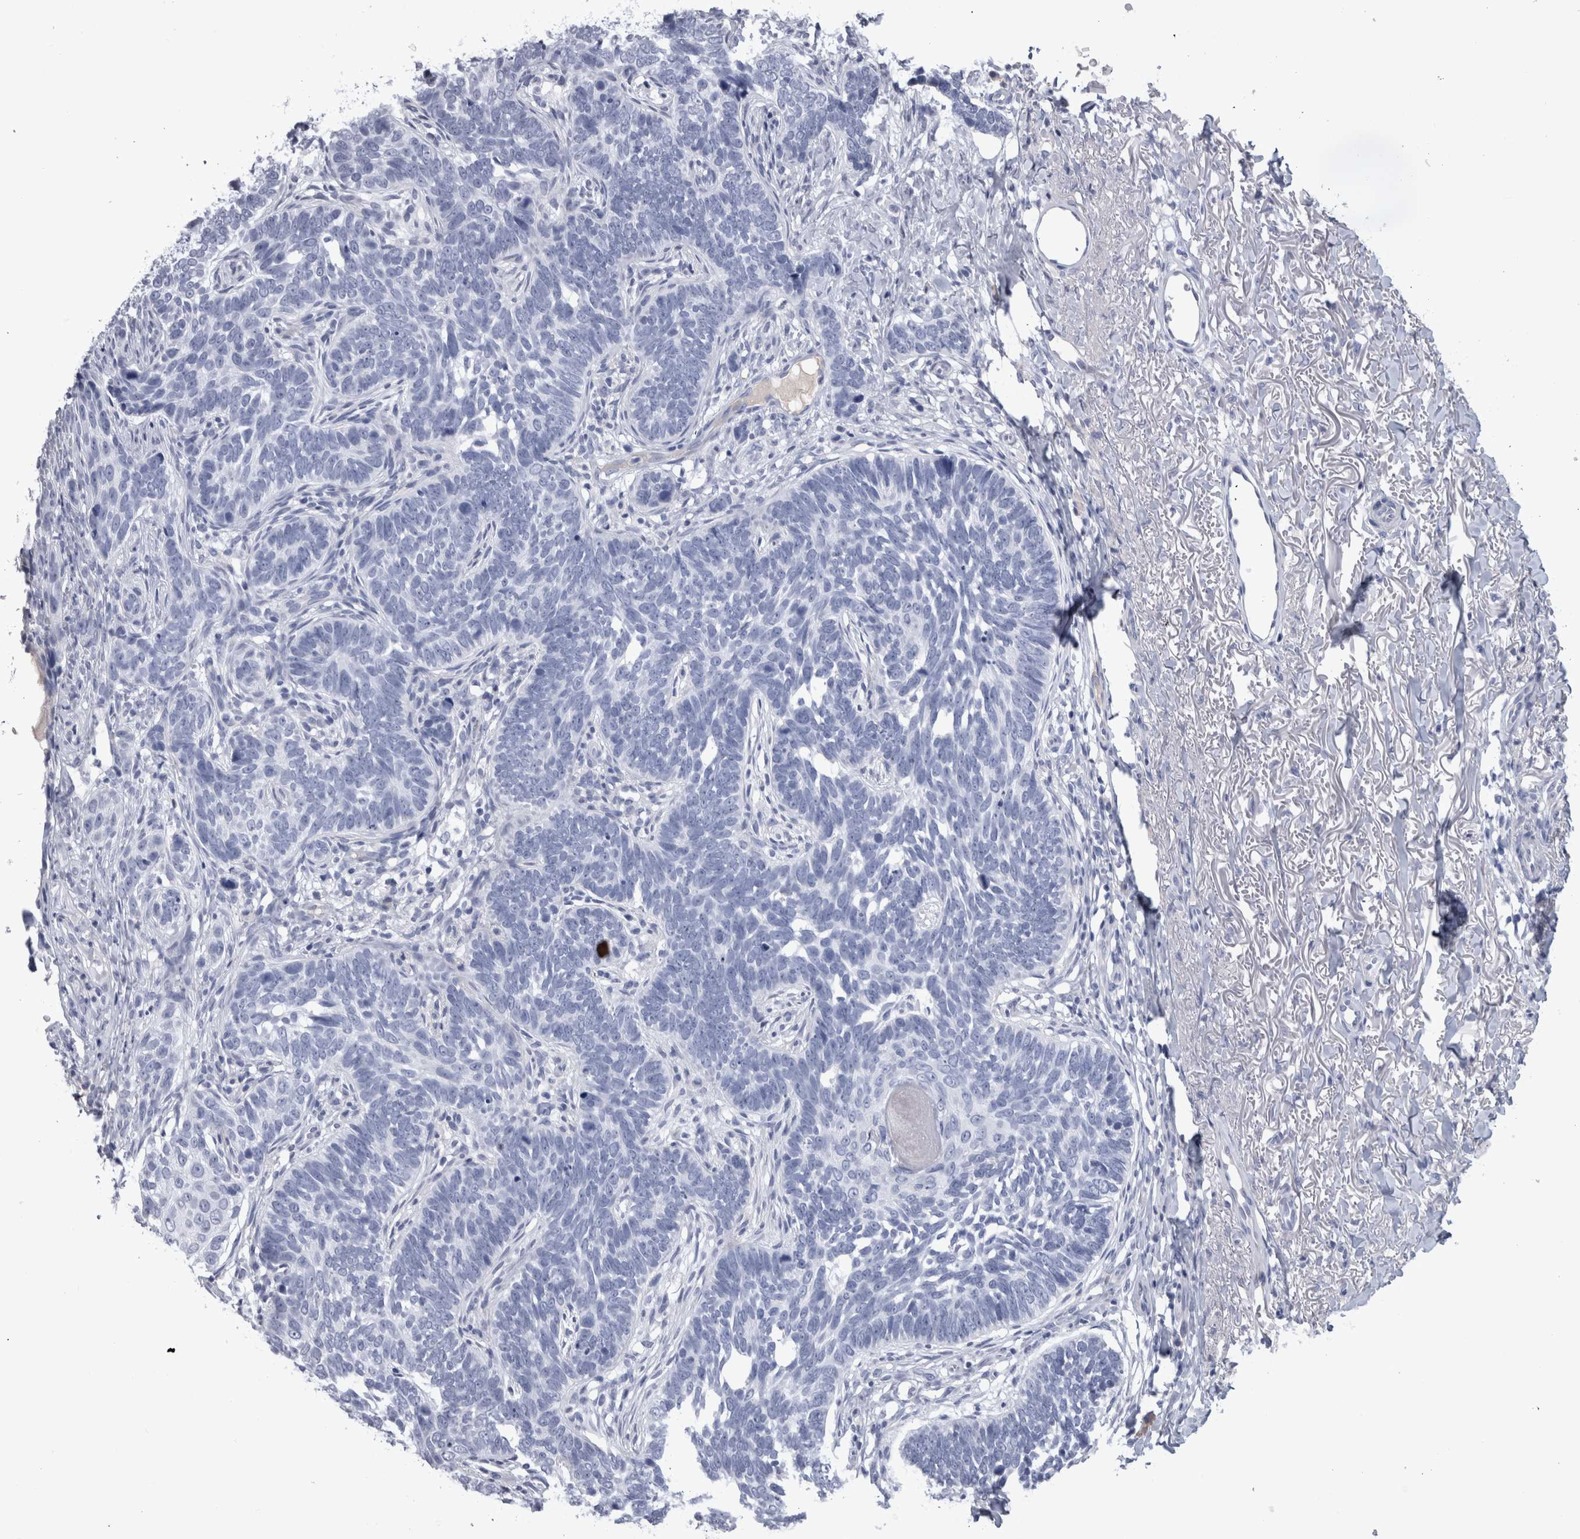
{"staining": {"intensity": "negative", "quantity": "none", "location": "none"}, "tissue": "skin cancer", "cell_type": "Tumor cells", "image_type": "cancer", "snomed": [{"axis": "morphology", "description": "Normal tissue, NOS"}, {"axis": "morphology", "description": "Basal cell carcinoma"}, {"axis": "topography", "description": "Skin"}], "caption": "High power microscopy histopathology image of an IHC image of skin basal cell carcinoma, revealing no significant positivity in tumor cells. (DAB (3,3'-diaminobenzidine) immunohistochemistry with hematoxylin counter stain).", "gene": "PAX5", "patient": {"sex": "male", "age": 77}}